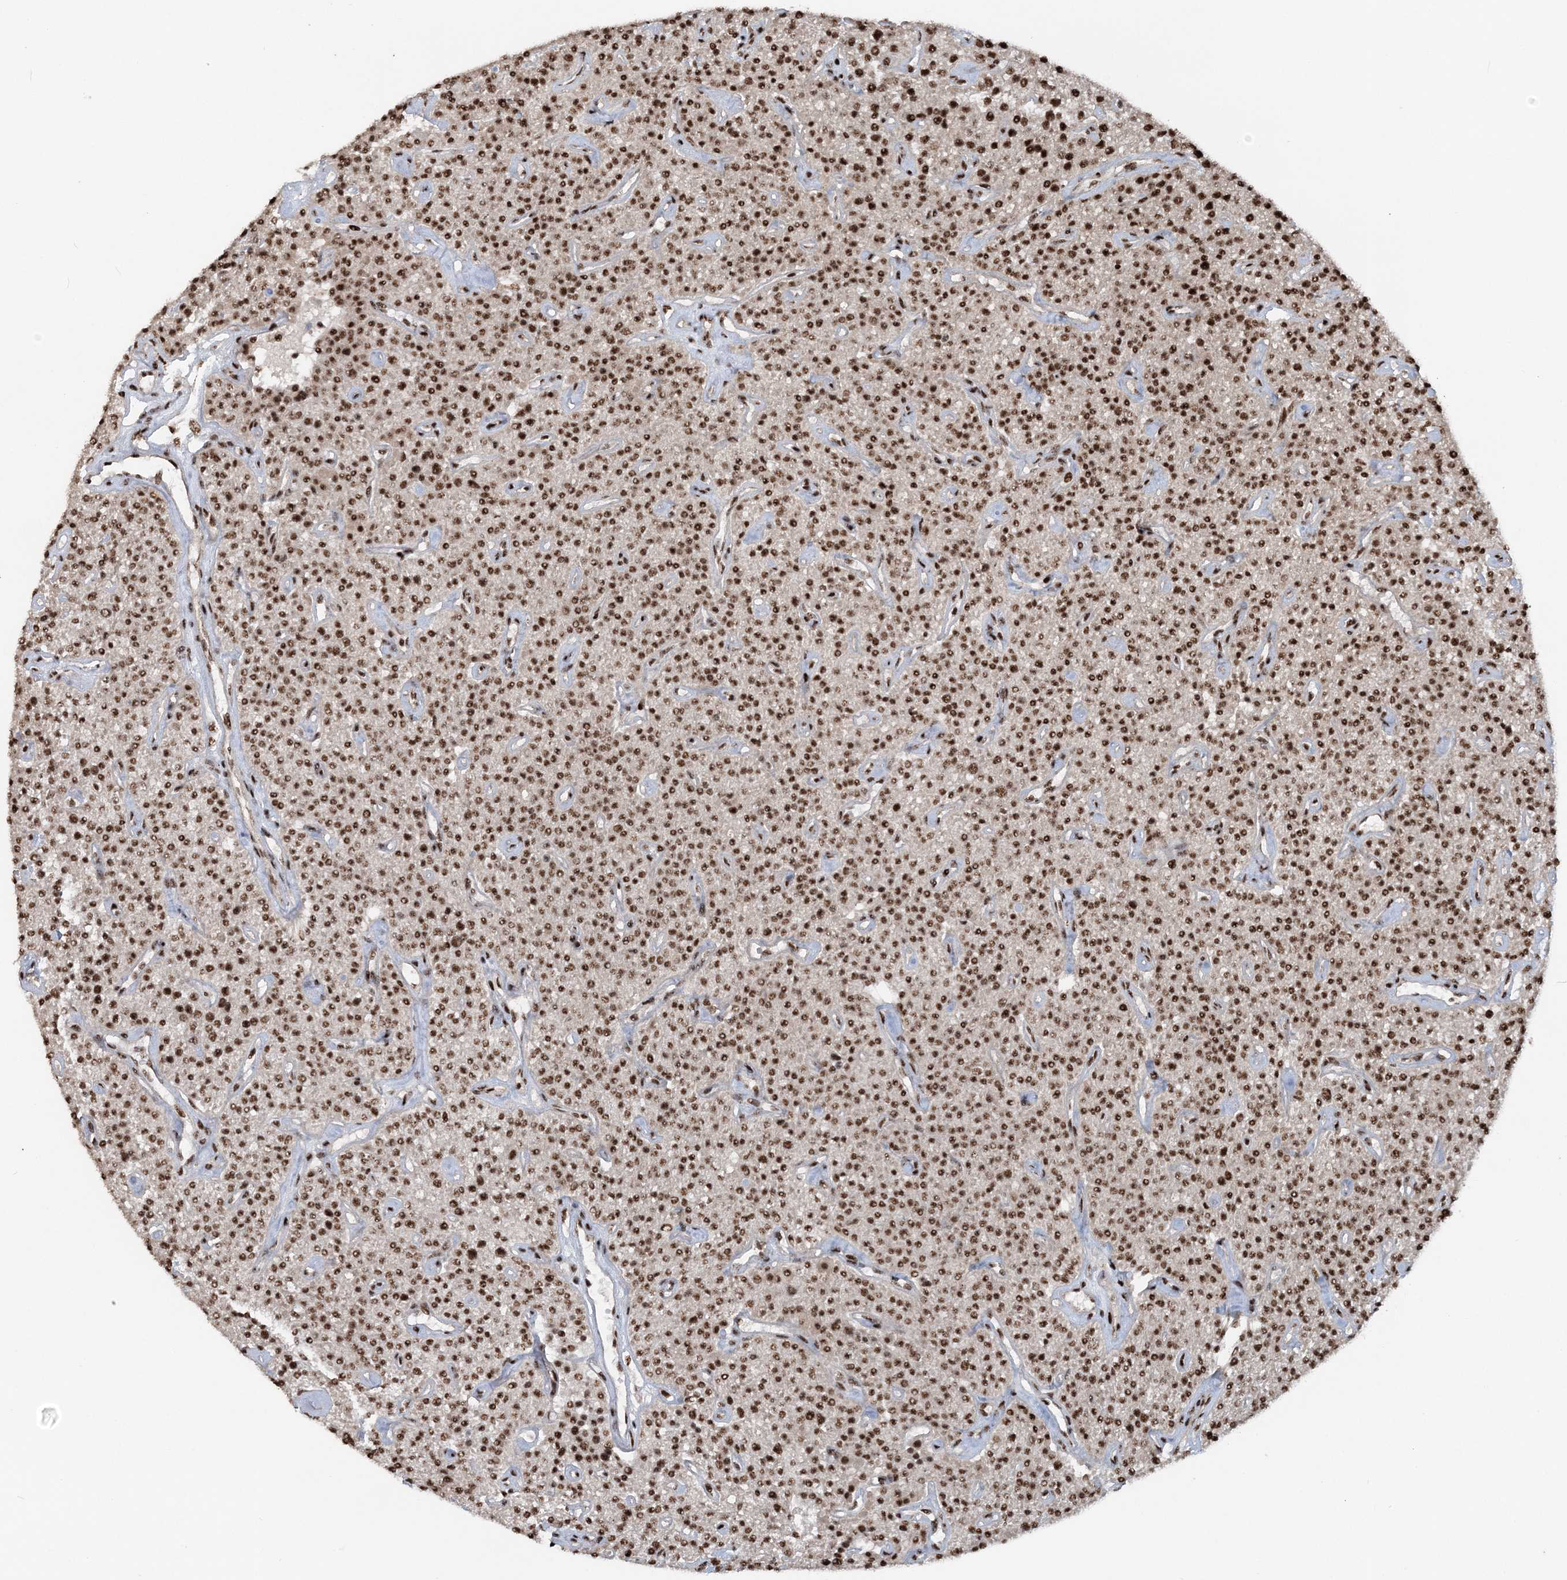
{"staining": {"intensity": "strong", "quantity": ">75%", "location": "cytoplasmic/membranous,nuclear"}, "tissue": "parathyroid gland", "cell_type": "Glandular cells", "image_type": "normal", "snomed": [{"axis": "morphology", "description": "Normal tissue, NOS"}, {"axis": "topography", "description": "Parathyroid gland"}], "caption": "Immunohistochemistry of unremarkable parathyroid gland displays high levels of strong cytoplasmic/membranous,nuclear expression in approximately >75% of glandular cells. (DAB IHC with brightfield microscopy, high magnification).", "gene": "EXOSC8", "patient": {"sex": "male", "age": 46}}